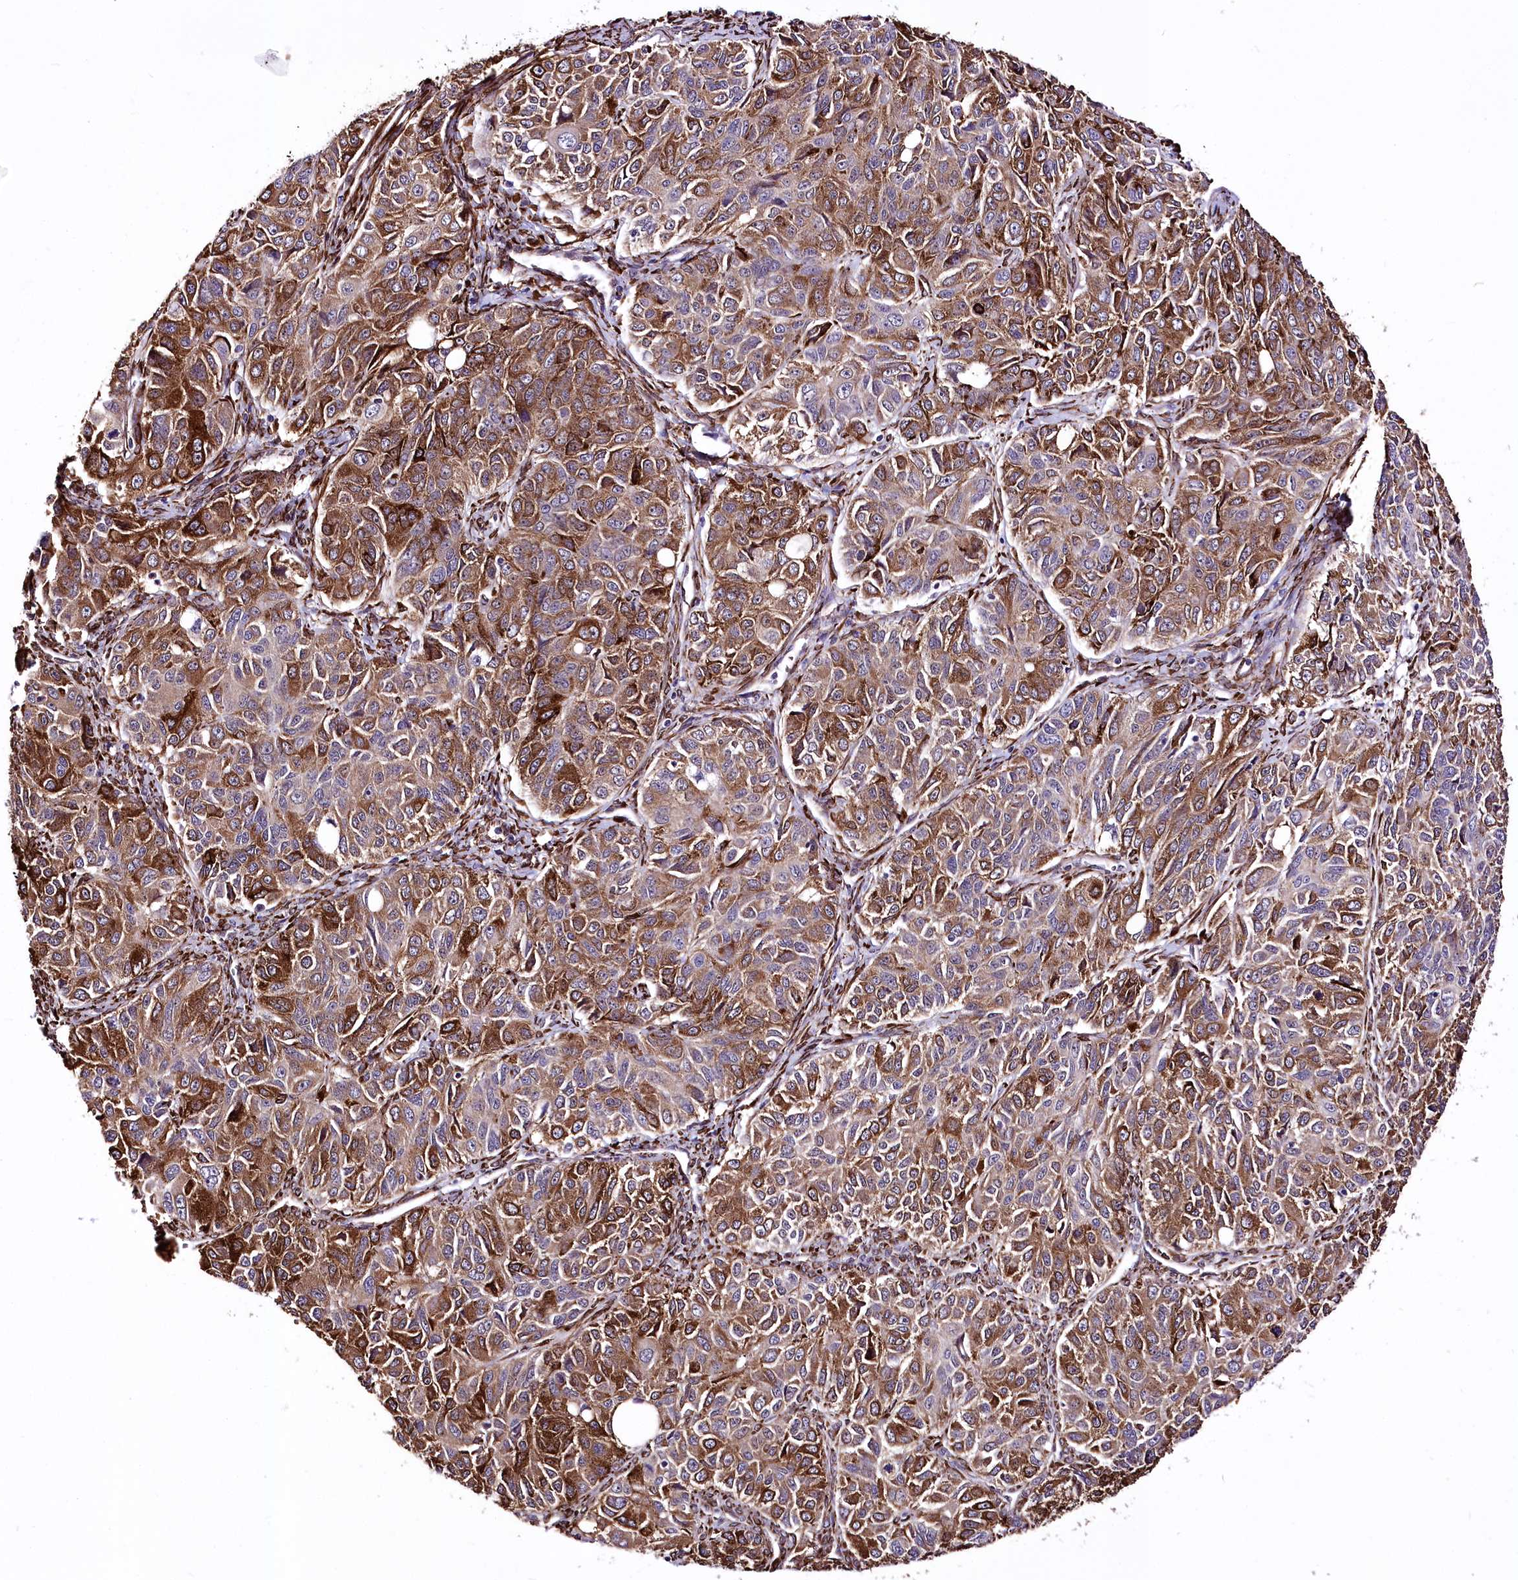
{"staining": {"intensity": "moderate", "quantity": ">75%", "location": "cytoplasmic/membranous"}, "tissue": "ovarian cancer", "cell_type": "Tumor cells", "image_type": "cancer", "snomed": [{"axis": "morphology", "description": "Carcinoma, endometroid"}, {"axis": "topography", "description": "Ovary"}], "caption": "DAB immunohistochemical staining of ovarian endometroid carcinoma shows moderate cytoplasmic/membranous protein staining in approximately >75% of tumor cells.", "gene": "WWC1", "patient": {"sex": "female", "age": 51}}